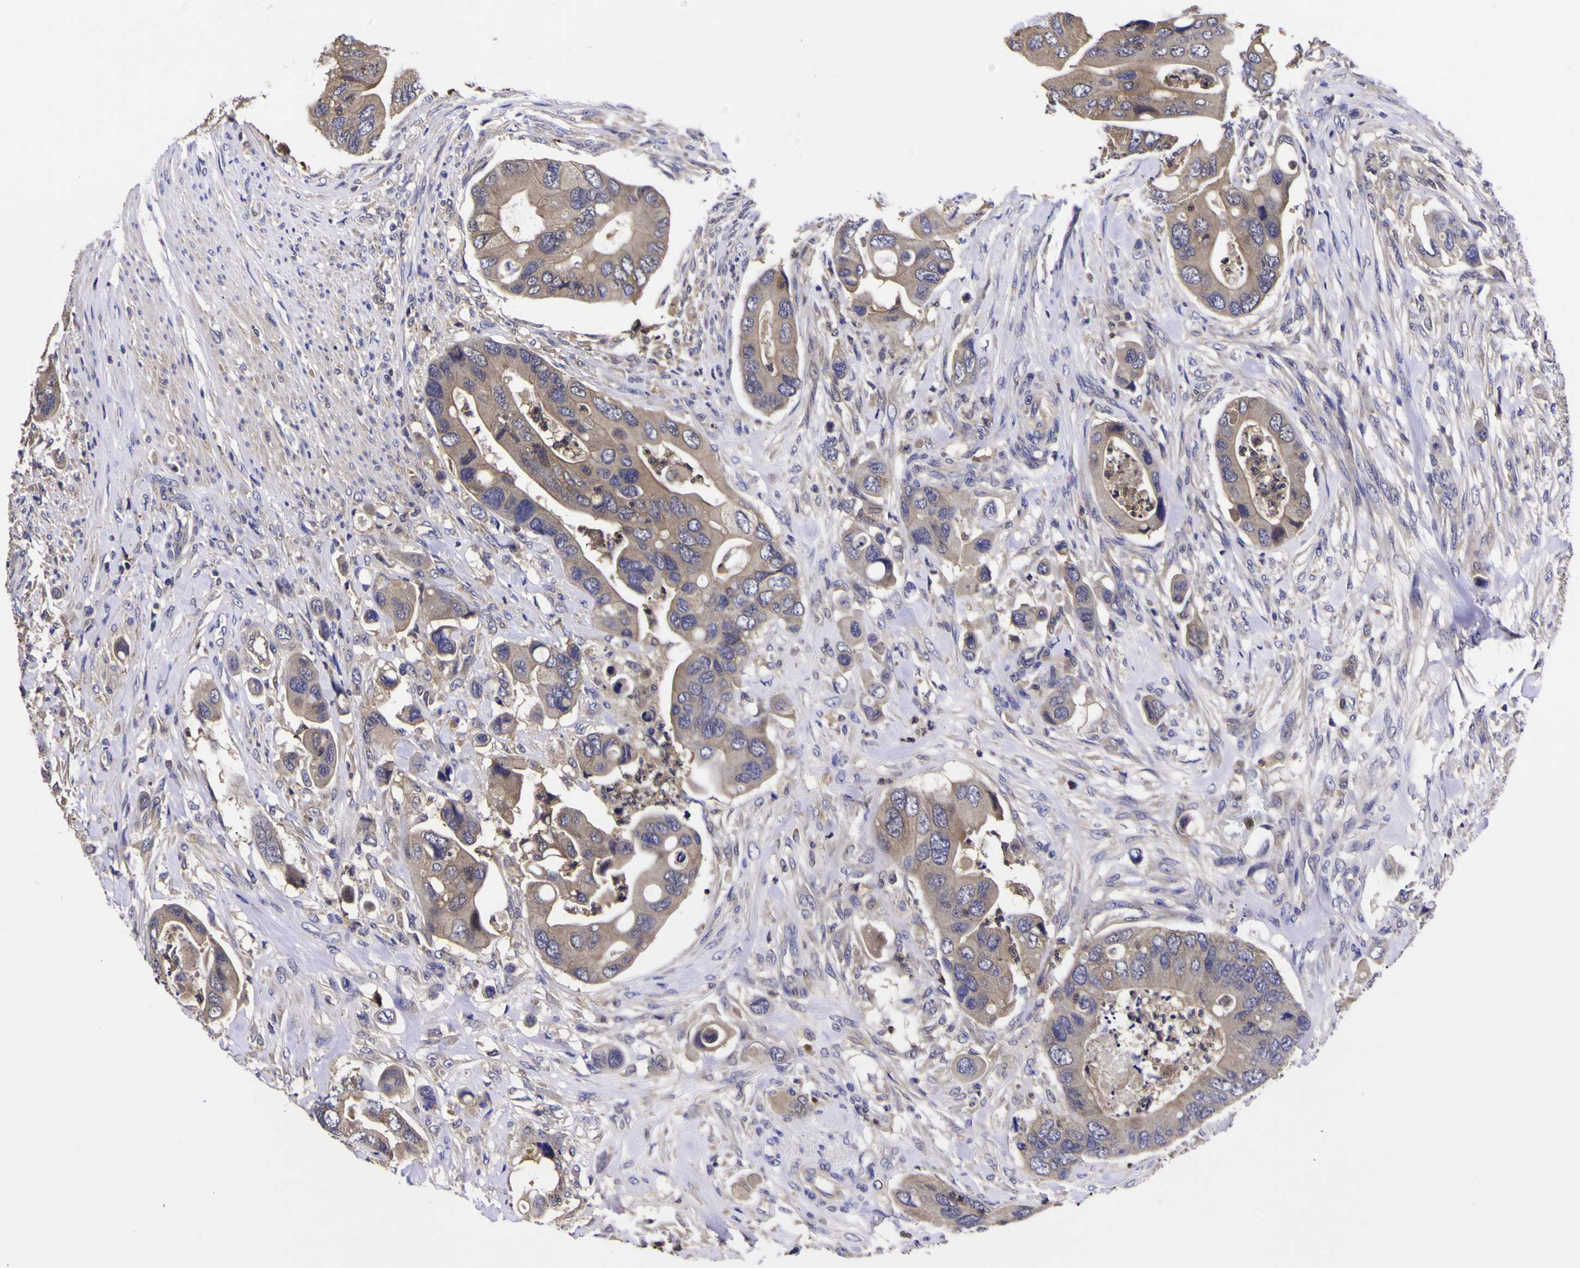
{"staining": {"intensity": "weak", "quantity": ">75%", "location": "cytoplasmic/membranous"}, "tissue": "colorectal cancer", "cell_type": "Tumor cells", "image_type": "cancer", "snomed": [{"axis": "morphology", "description": "Adenocarcinoma, NOS"}, {"axis": "topography", "description": "Rectum"}], "caption": "Weak cytoplasmic/membranous expression for a protein is identified in approximately >75% of tumor cells of colorectal cancer using IHC.", "gene": "MAPK14", "patient": {"sex": "female", "age": 57}}